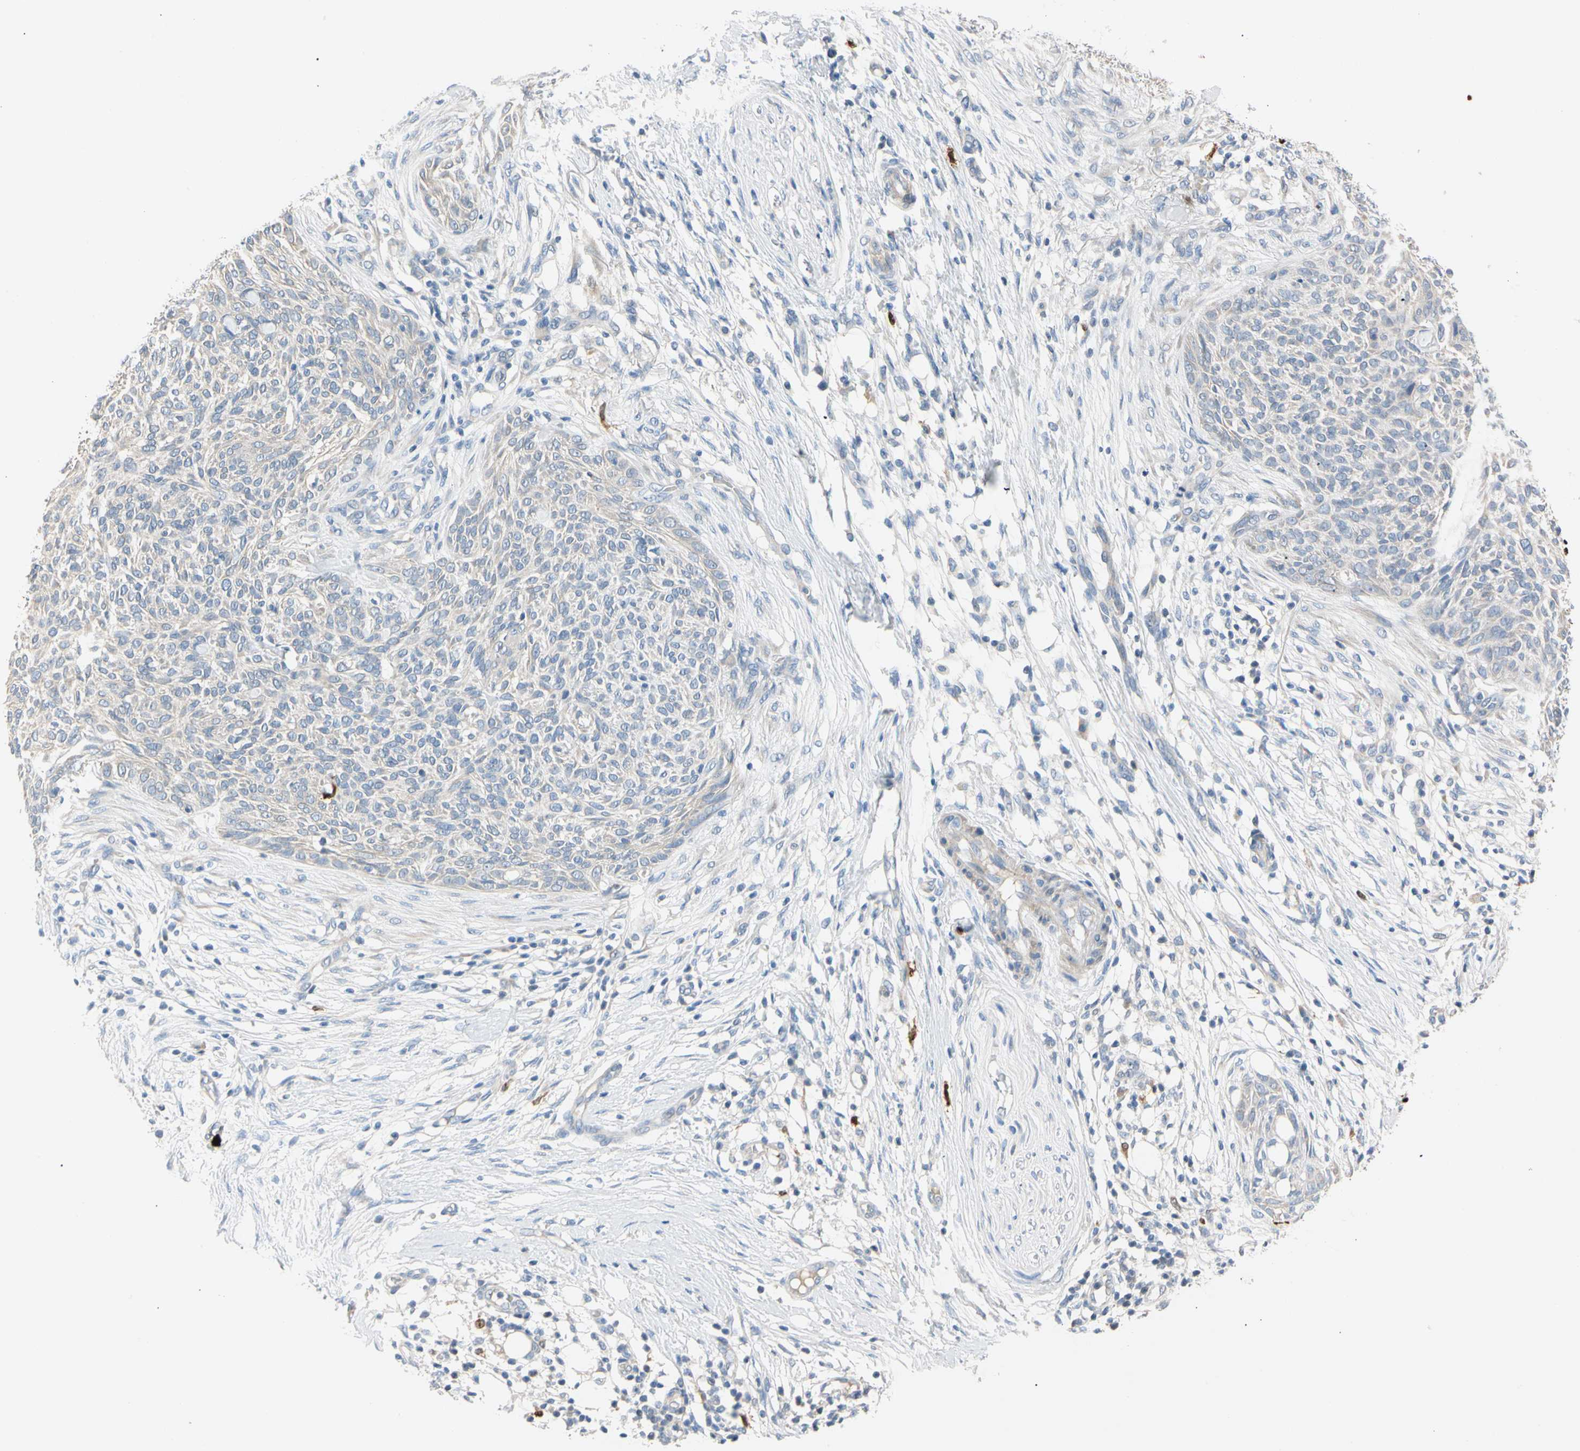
{"staining": {"intensity": "weak", "quantity": "25%-75%", "location": "cytoplasmic/membranous"}, "tissue": "skin cancer", "cell_type": "Tumor cells", "image_type": "cancer", "snomed": [{"axis": "morphology", "description": "Basal cell carcinoma"}, {"axis": "topography", "description": "Skin"}], "caption": "A high-resolution histopathology image shows immunohistochemistry (IHC) staining of basal cell carcinoma (skin), which exhibits weak cytoplasmic/membranous positivity in approximately 25%-75% of tumor cells.", "gene": "TRAF5", "patient": {"sex": "female", "age": 84}}